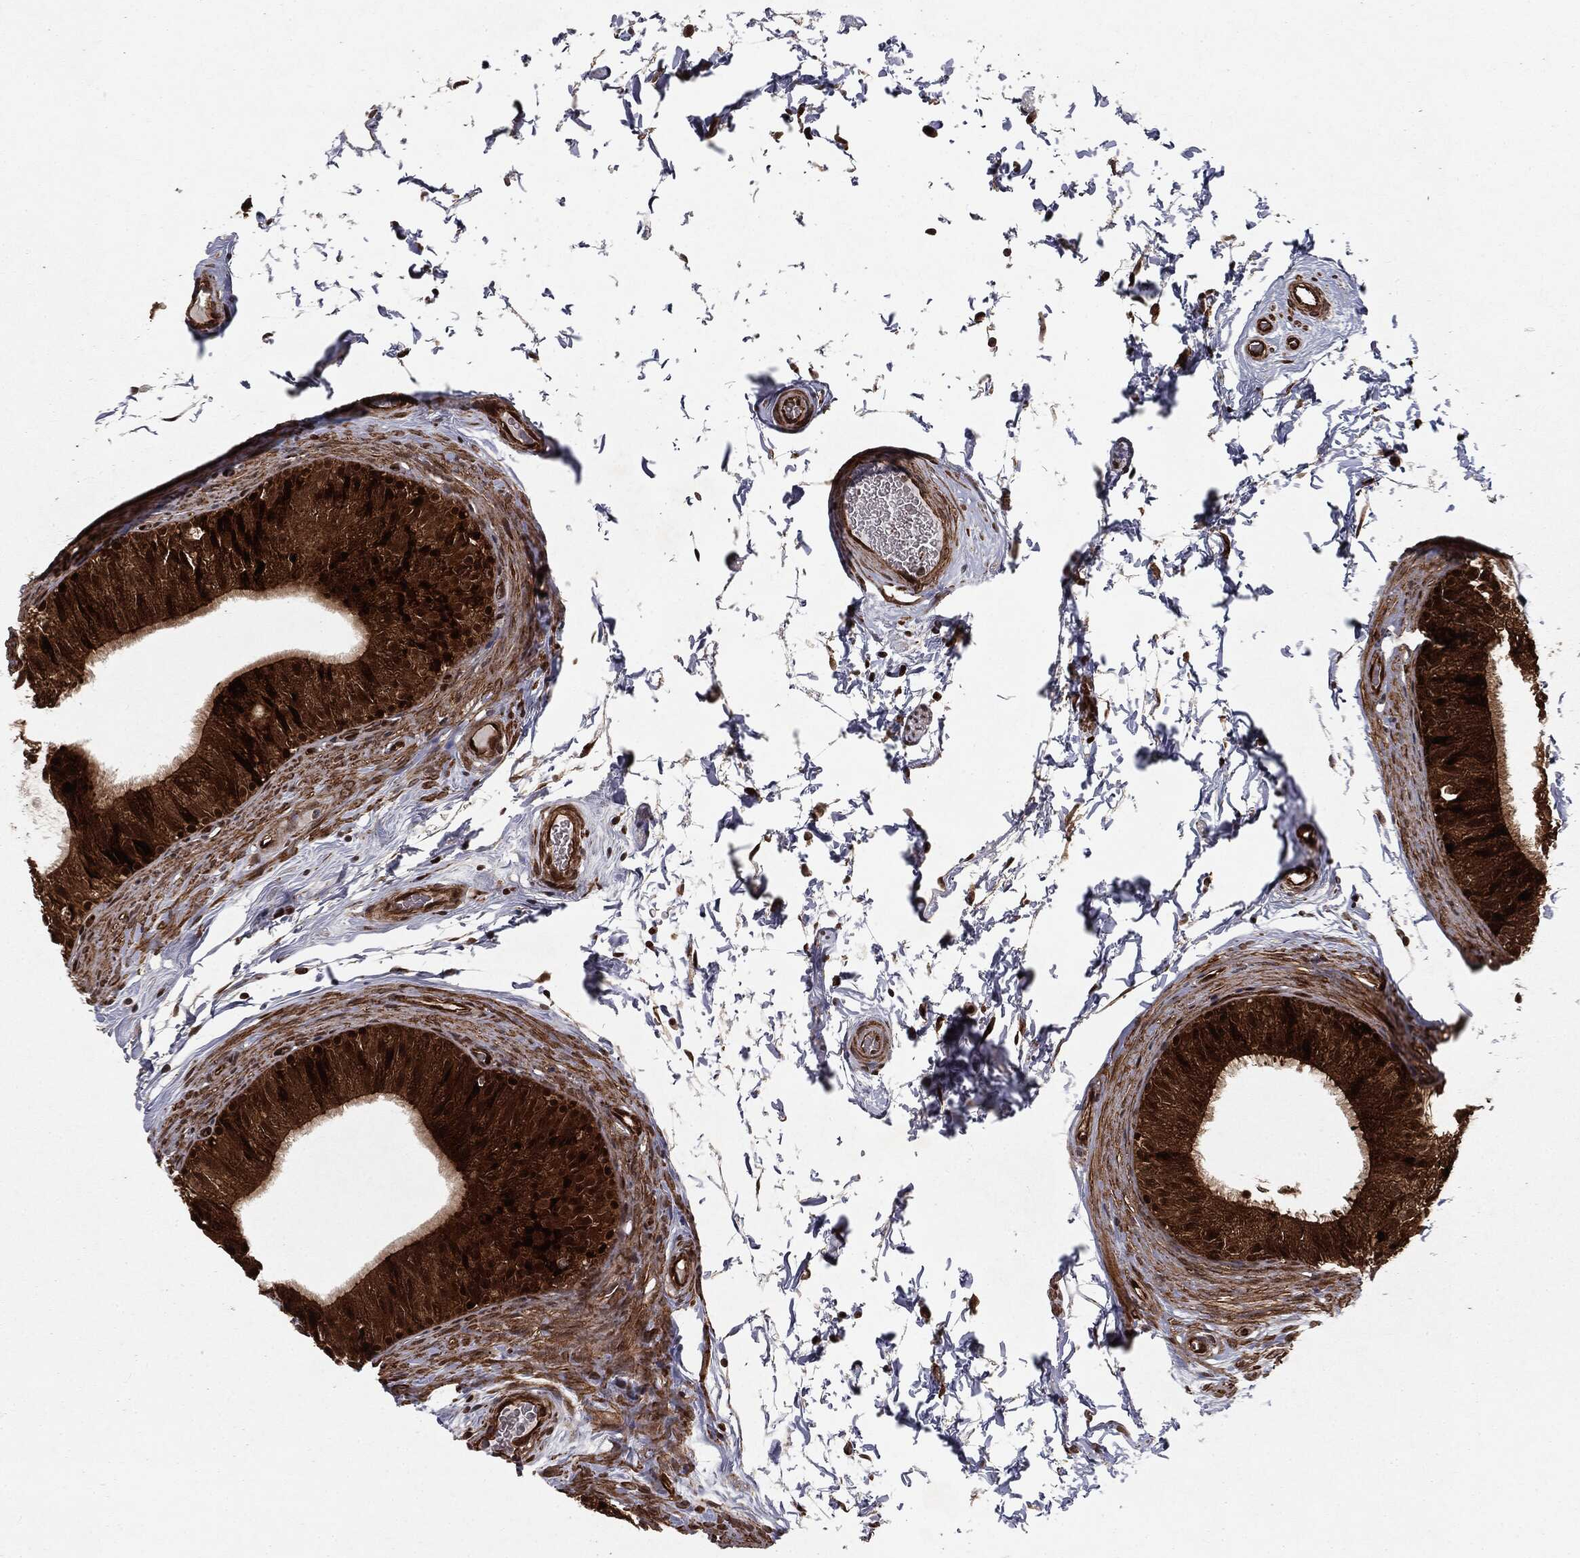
{"staining": {"intensity": "strong", "quantity": ">75%", "location": "cytoplasmic/membranous,nuclear"}, "tissue": "epididymis", "cell_type": "Glandular cells", "image_type": "normal", "snomed": [{"axis": "morphology", "description": "Normal tissue, NOS"}, {"axis": "topography", "description": "Epididymis"}], "caption": "Immunohistochemical staining of normal epididymis displays >75% levels of strong cytoplasmic/membranous,nuclear protein positivity in about >75% of glandular cells.", "gene": "RANBP9", "patient": {"sex": "male", "age": 34}}